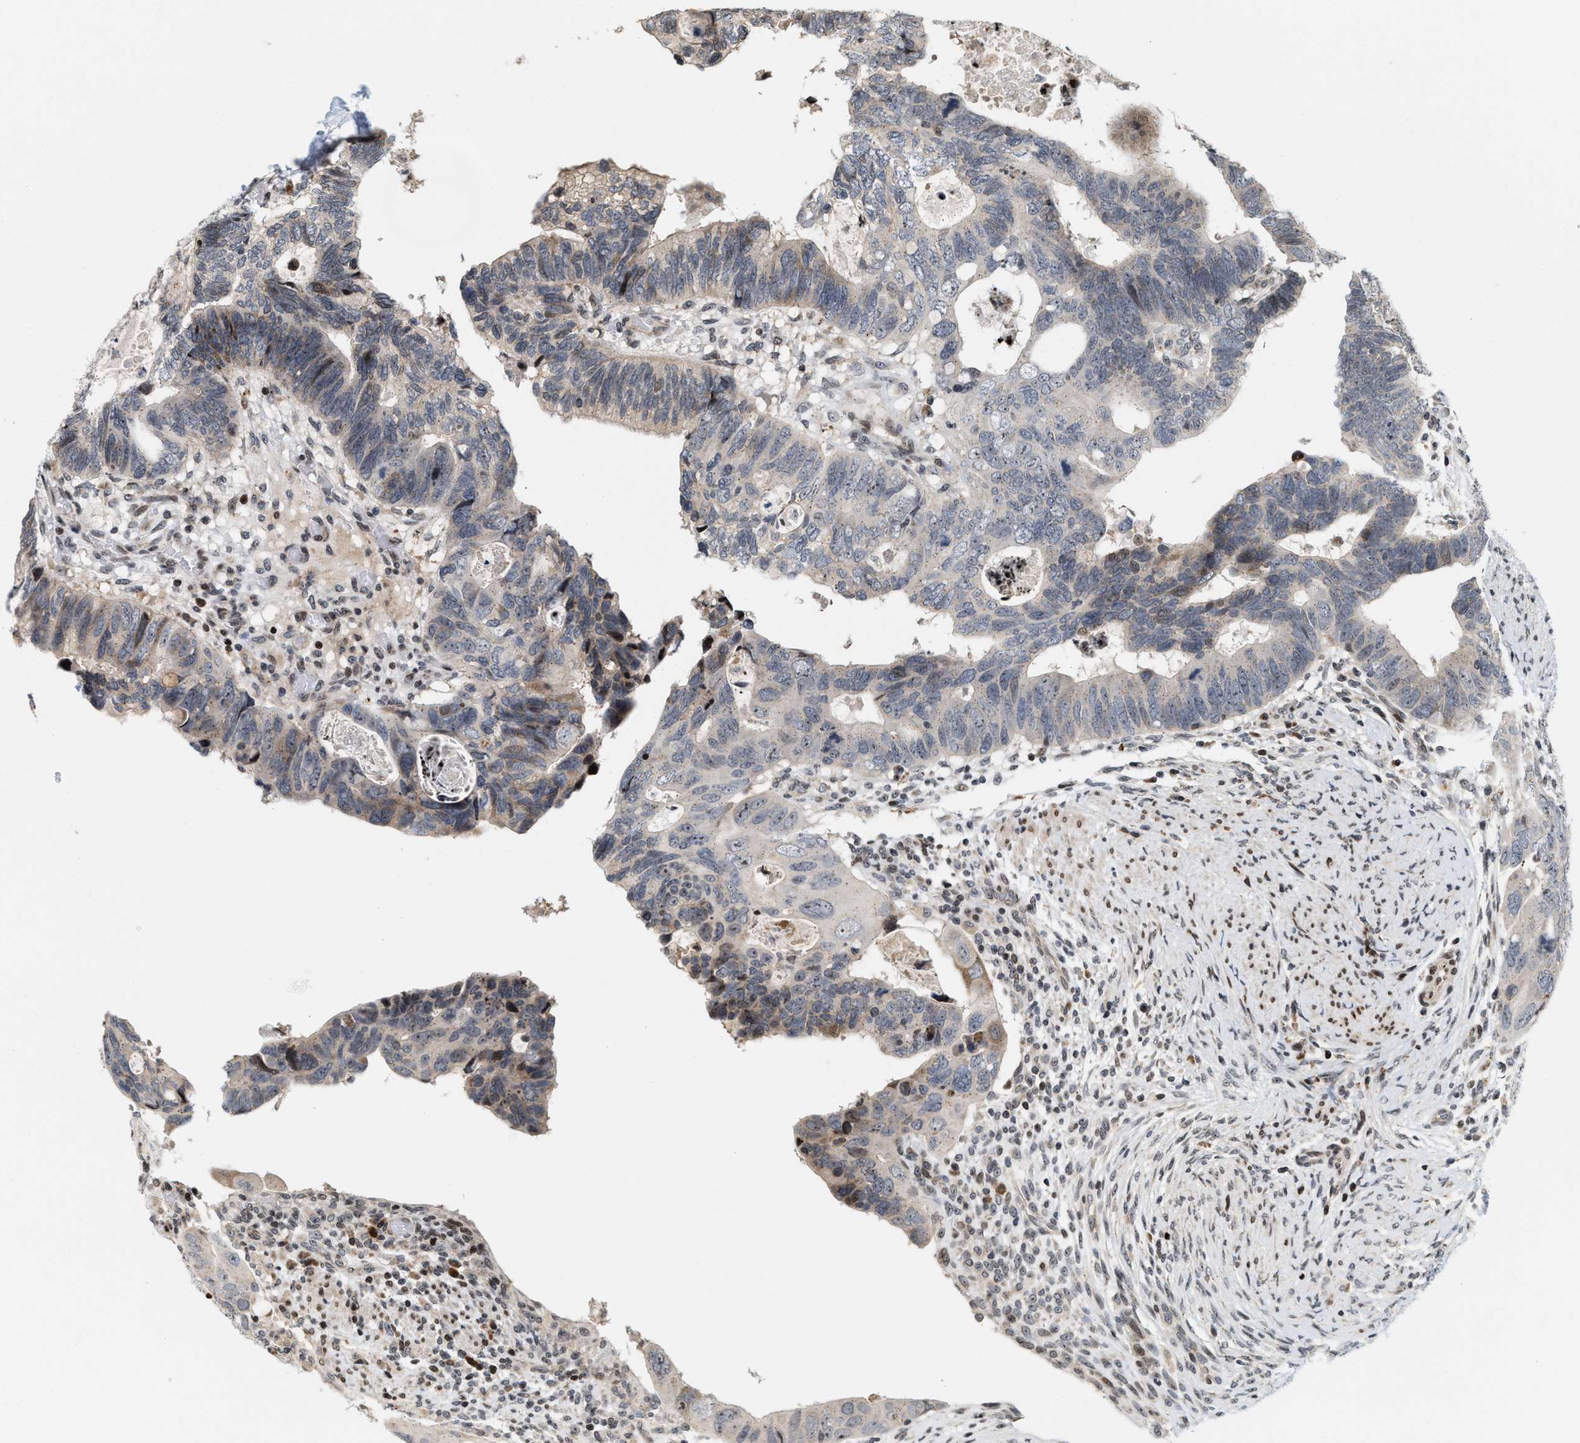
{"staining": {"intensity": "weak", "quantity": "25%-75%", "location": "cytoplasmic/membranous"}, "tissue": "colorectal cancer", "cell_type": "Tumor cells", "image_type": "cancer", "snomed": [{"axis": "morphology", "description": "Adenocarcinoma, NOS"}, {"axis": "topography", "description": "Rectum"}], "caption": "High-magnification brightfield microscopy of adenocarcinoma (colorectal) stained with DAB (brown) and counterstained with hematoxylin (blue). tumor cells exhibit weak cytoplasmic/membranous expression is identified in approximately25%-75% of cells. Using DAB (3,3'-diaminobenzidine) (brown) and hematoxylin (blue) stains, captured at high magnification using brightfield microscopy.", "gene": "PDZD2", "patient": {"sex": "male", "age": 53}}